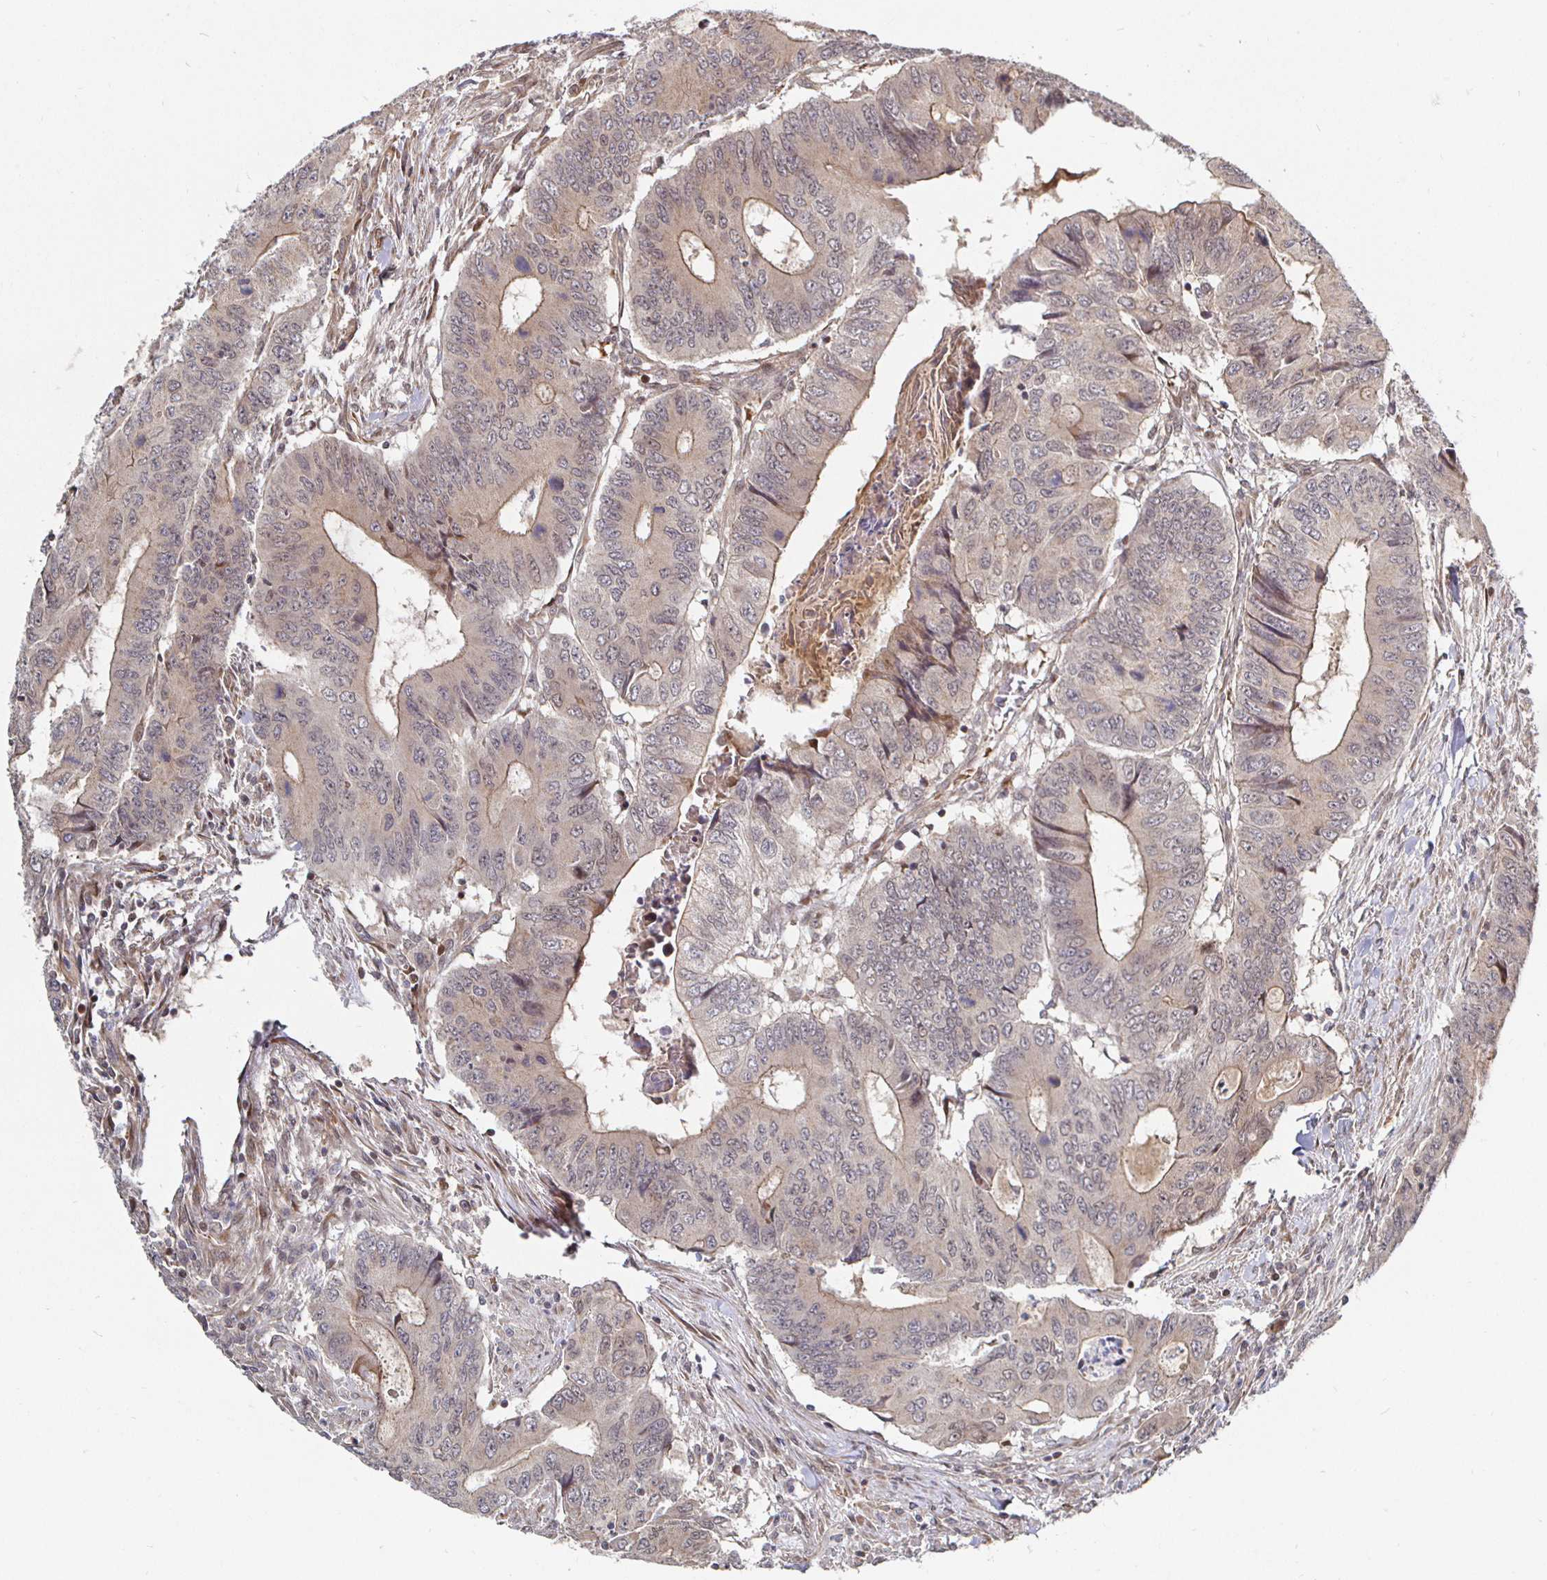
{"staining": {"intensity": "weak", "quantity": "25%-75%", "location": "cytoplasmic/membranous"}, "tissue": "colorectal cancer", "cell_type": "Tumor cells", "image_type": "cancer", "snomed": [{"axis": "morphology", "description": "Adenocarcinoma, NOS"}, {"axis": "topography", "description": "Colon"}], "caption": "Protein expression analysis of colorectal cancer shows weak cytoplasmic/membranous staining in approximately 25%-75% of tumor cells.", "gene": "TBKBP1", "patient": {"sex": "male", "age": 53}}